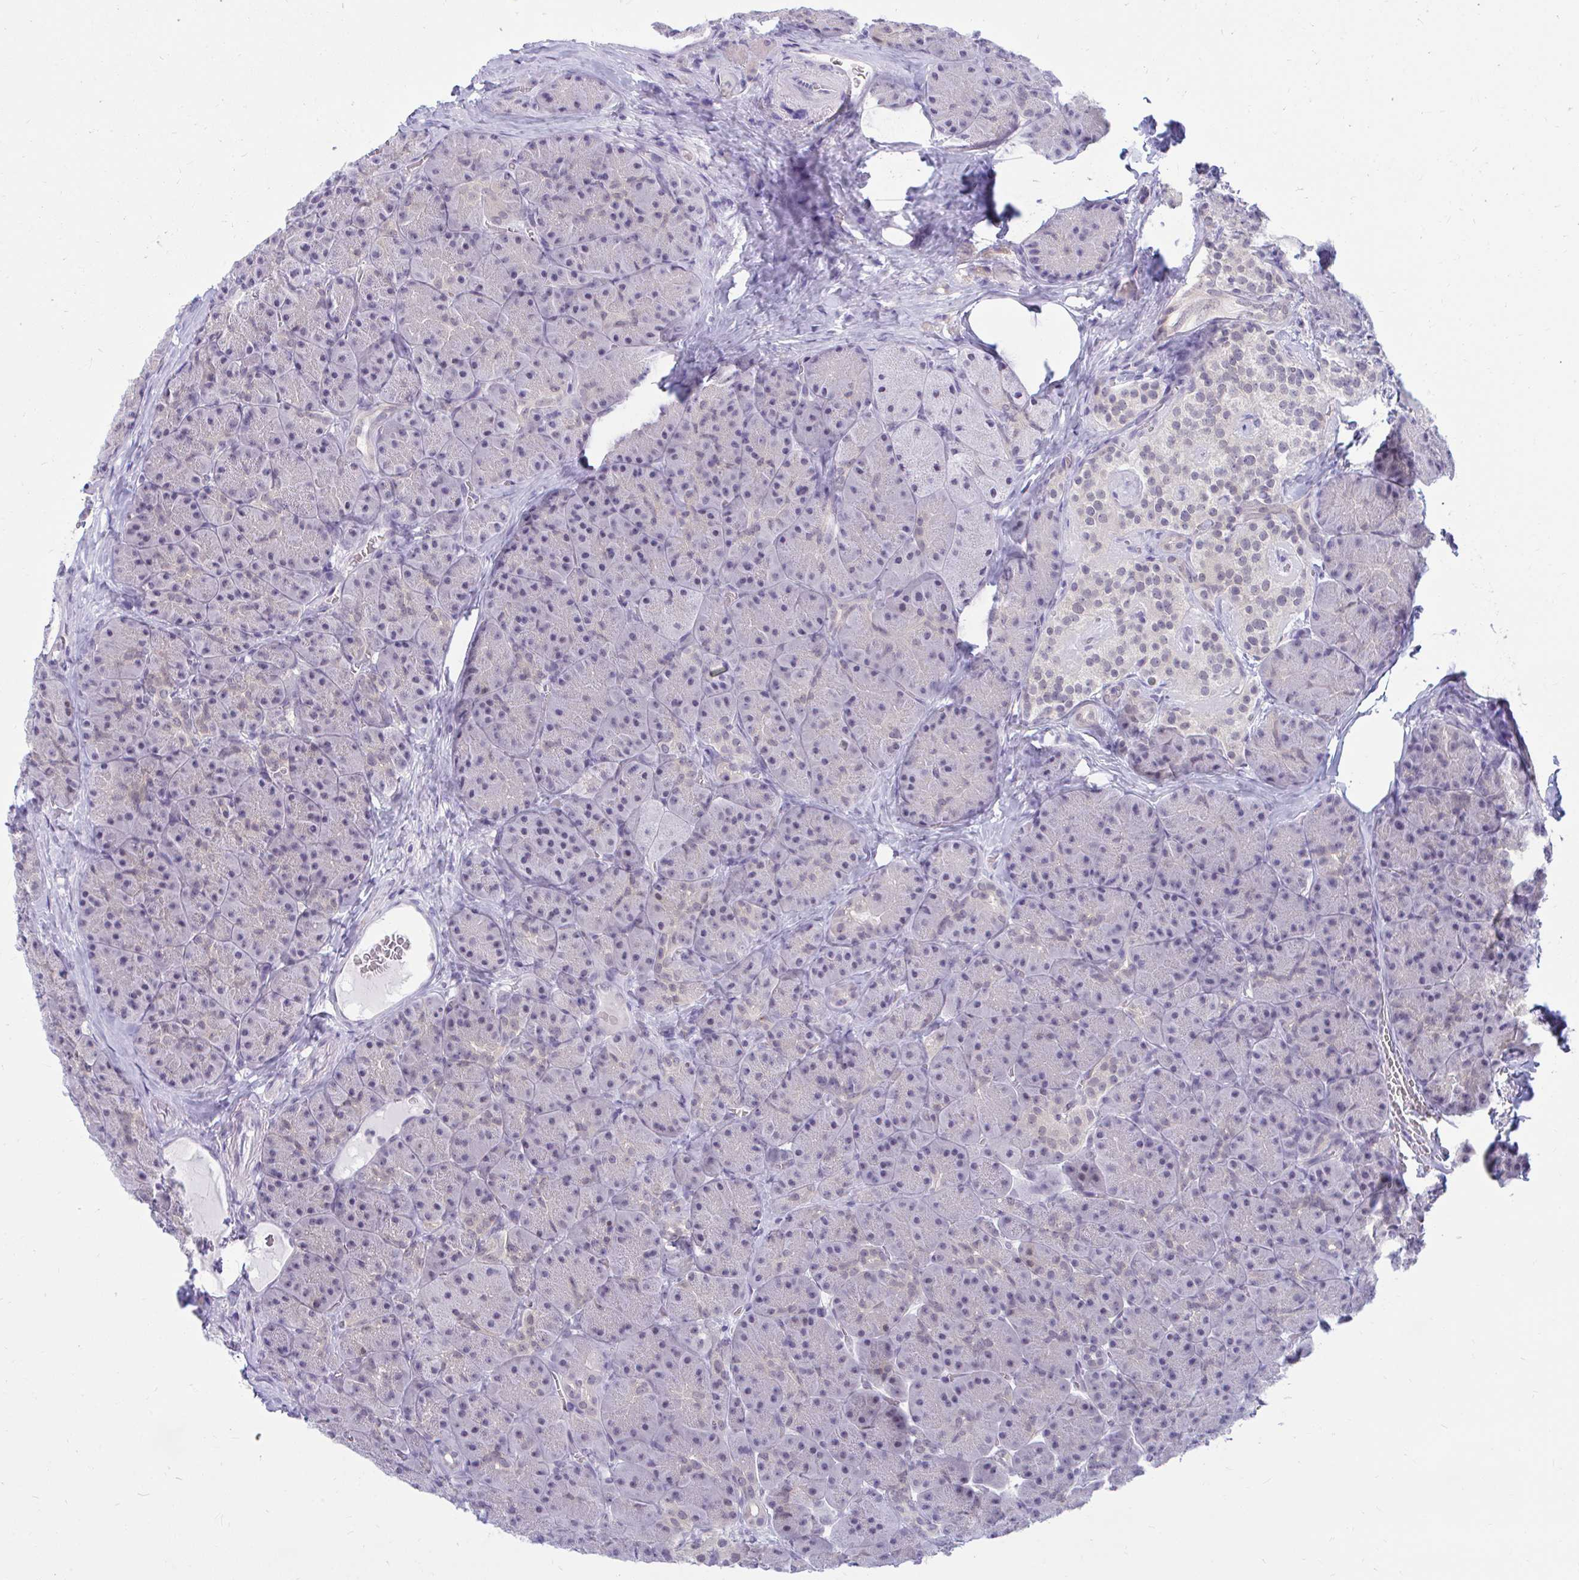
{"staining": {"intensity": "negative", "quantity": "none", "location": "none"}, "tissue": "pancreas", "cell_type": "Exocrine glandular cells", "image_type": "normal", "snomed": [{"axis": "morphology", "description": "Normal tissue, NOS"}, {"axis": "topography", "description": "Pancreas"}], "caption": "The histopathology image exhibits no significant staining in exocrine glandular cells of pancreas. (DAB immunohistochemistry, high magnification).", "gene": "CSE1L", "patient": {"sex": "male", "age": 57}}